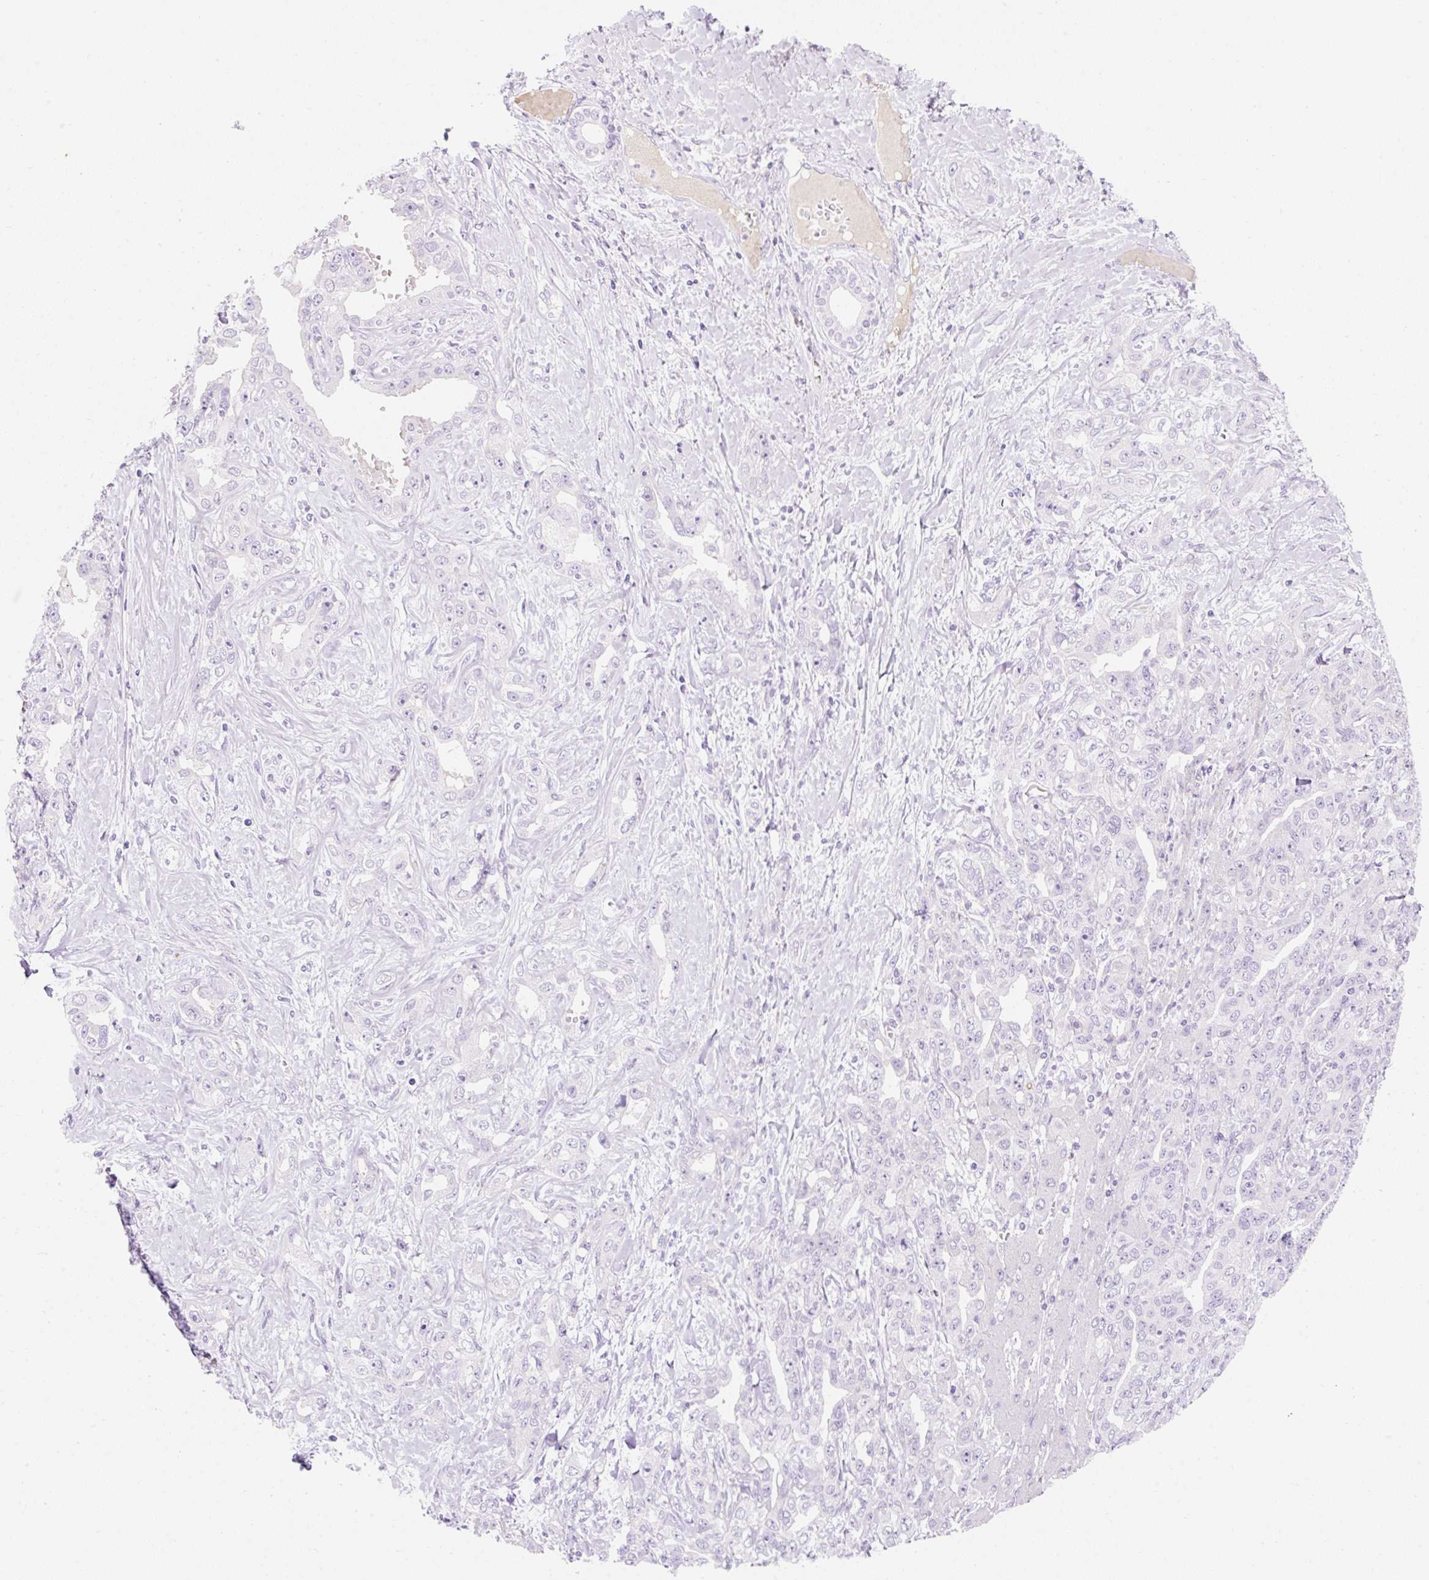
{"staining": {"intensity": "negative", "quantity": "none", "location": "none"}, "tissue": "liver cancer", "cell_type": "Tumor cells", "image_type": "cancer", "snomed": [{"axis": "morphology", "description": "Cholangiocarcinoma"}, {"axis": "topography", "description": "Liver"}], "caption": "Cholangiocarcinoma (liver) stained for a protein using immunohistochemistry (IHC) exhibits no positivity tumor cells.", "gene": "ZNF121", "patient": {"sex": "male", "age": 59}}